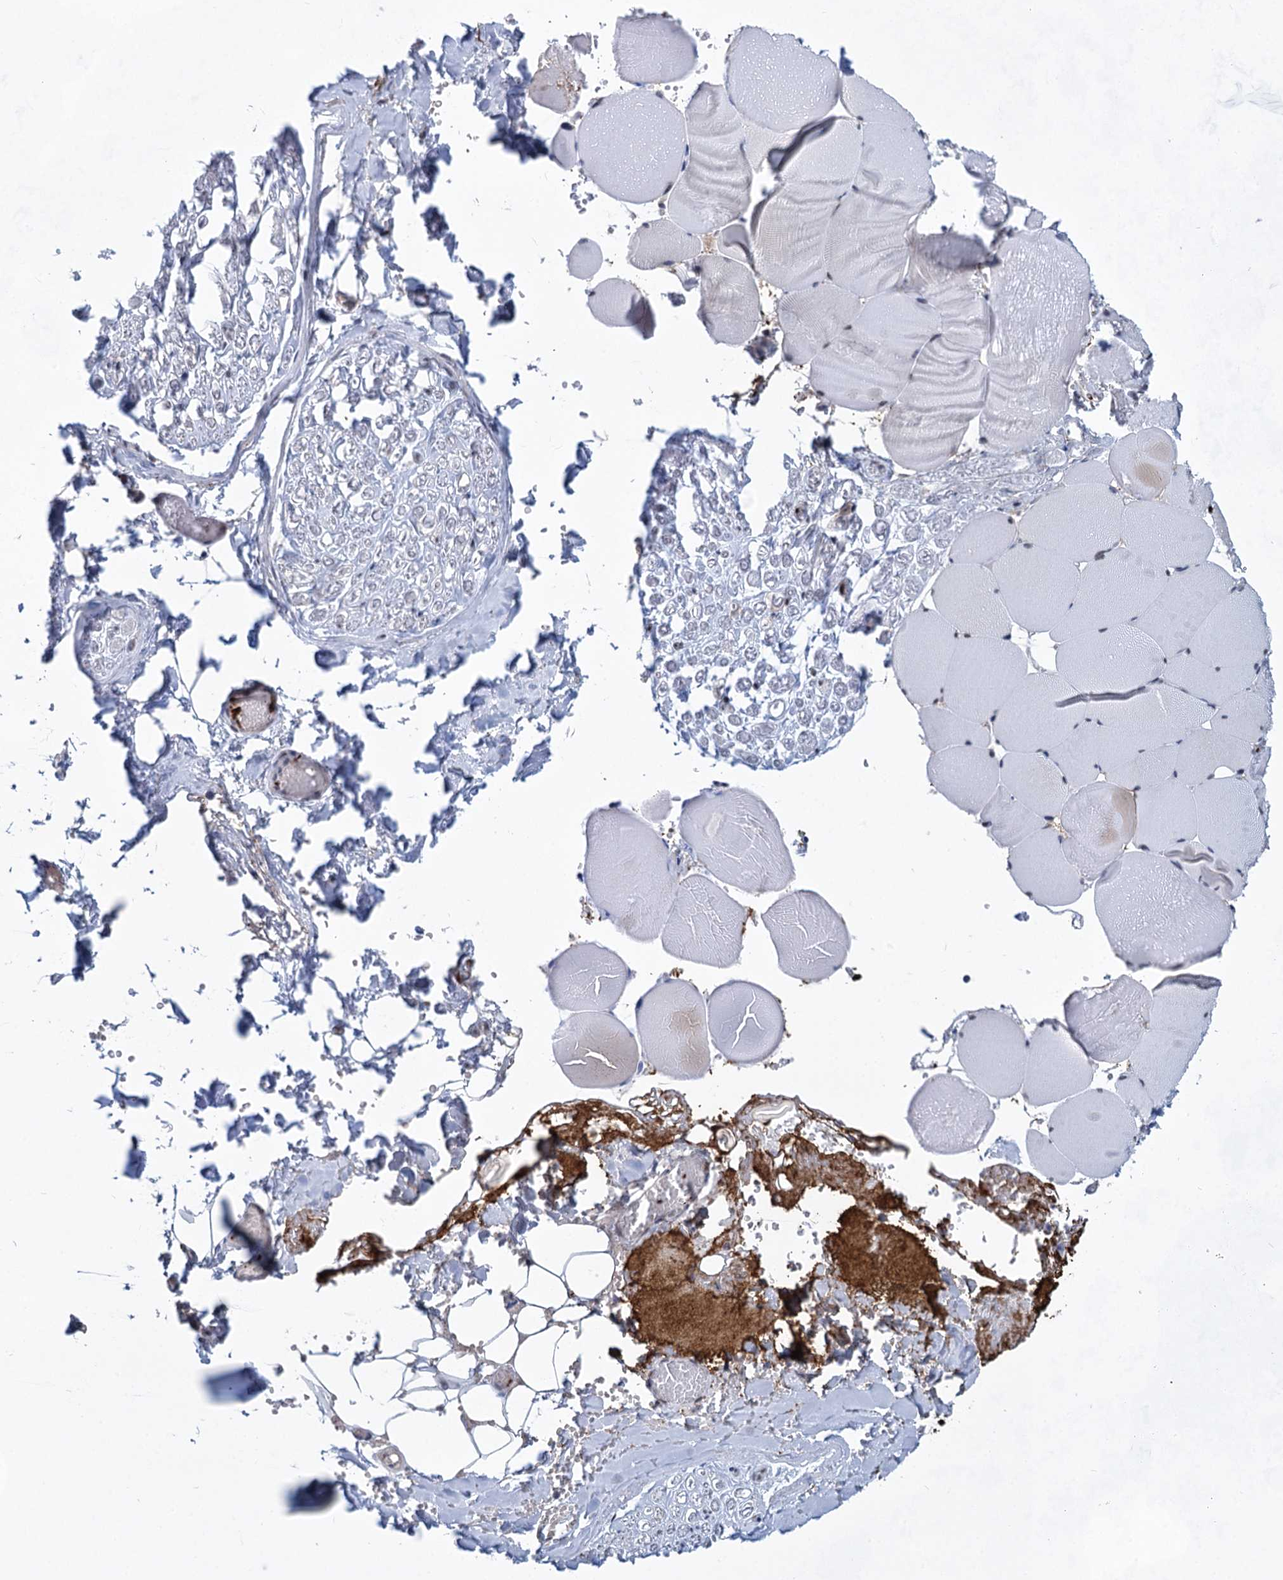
{"staining": {"intensity": "negative", "quantity": "none", "location": "none"}, "tissue": "adipose tissue", "cell_type": "Adipocytes", "image_type": "normal", "snomed": [{"axis": "morphology", "description": "Normal tissue, NOS"}, {"axis": "topography", "description": "Skeletal muscle"}, {"axis": "topography", "description": "Peripheral nerve tissue"}], "caption": "The image demonstrates no significant expression in adipocytes of adipose tissue. Brightfield microscopy of immunohistochemistry (IHC) stained with DAB (3,3'-diaminobenzidine) (brown) and hematoxylin (blue), captured at high magnification.", "gene": "MON2", "patient": {"sex": "female", "age": 55}}